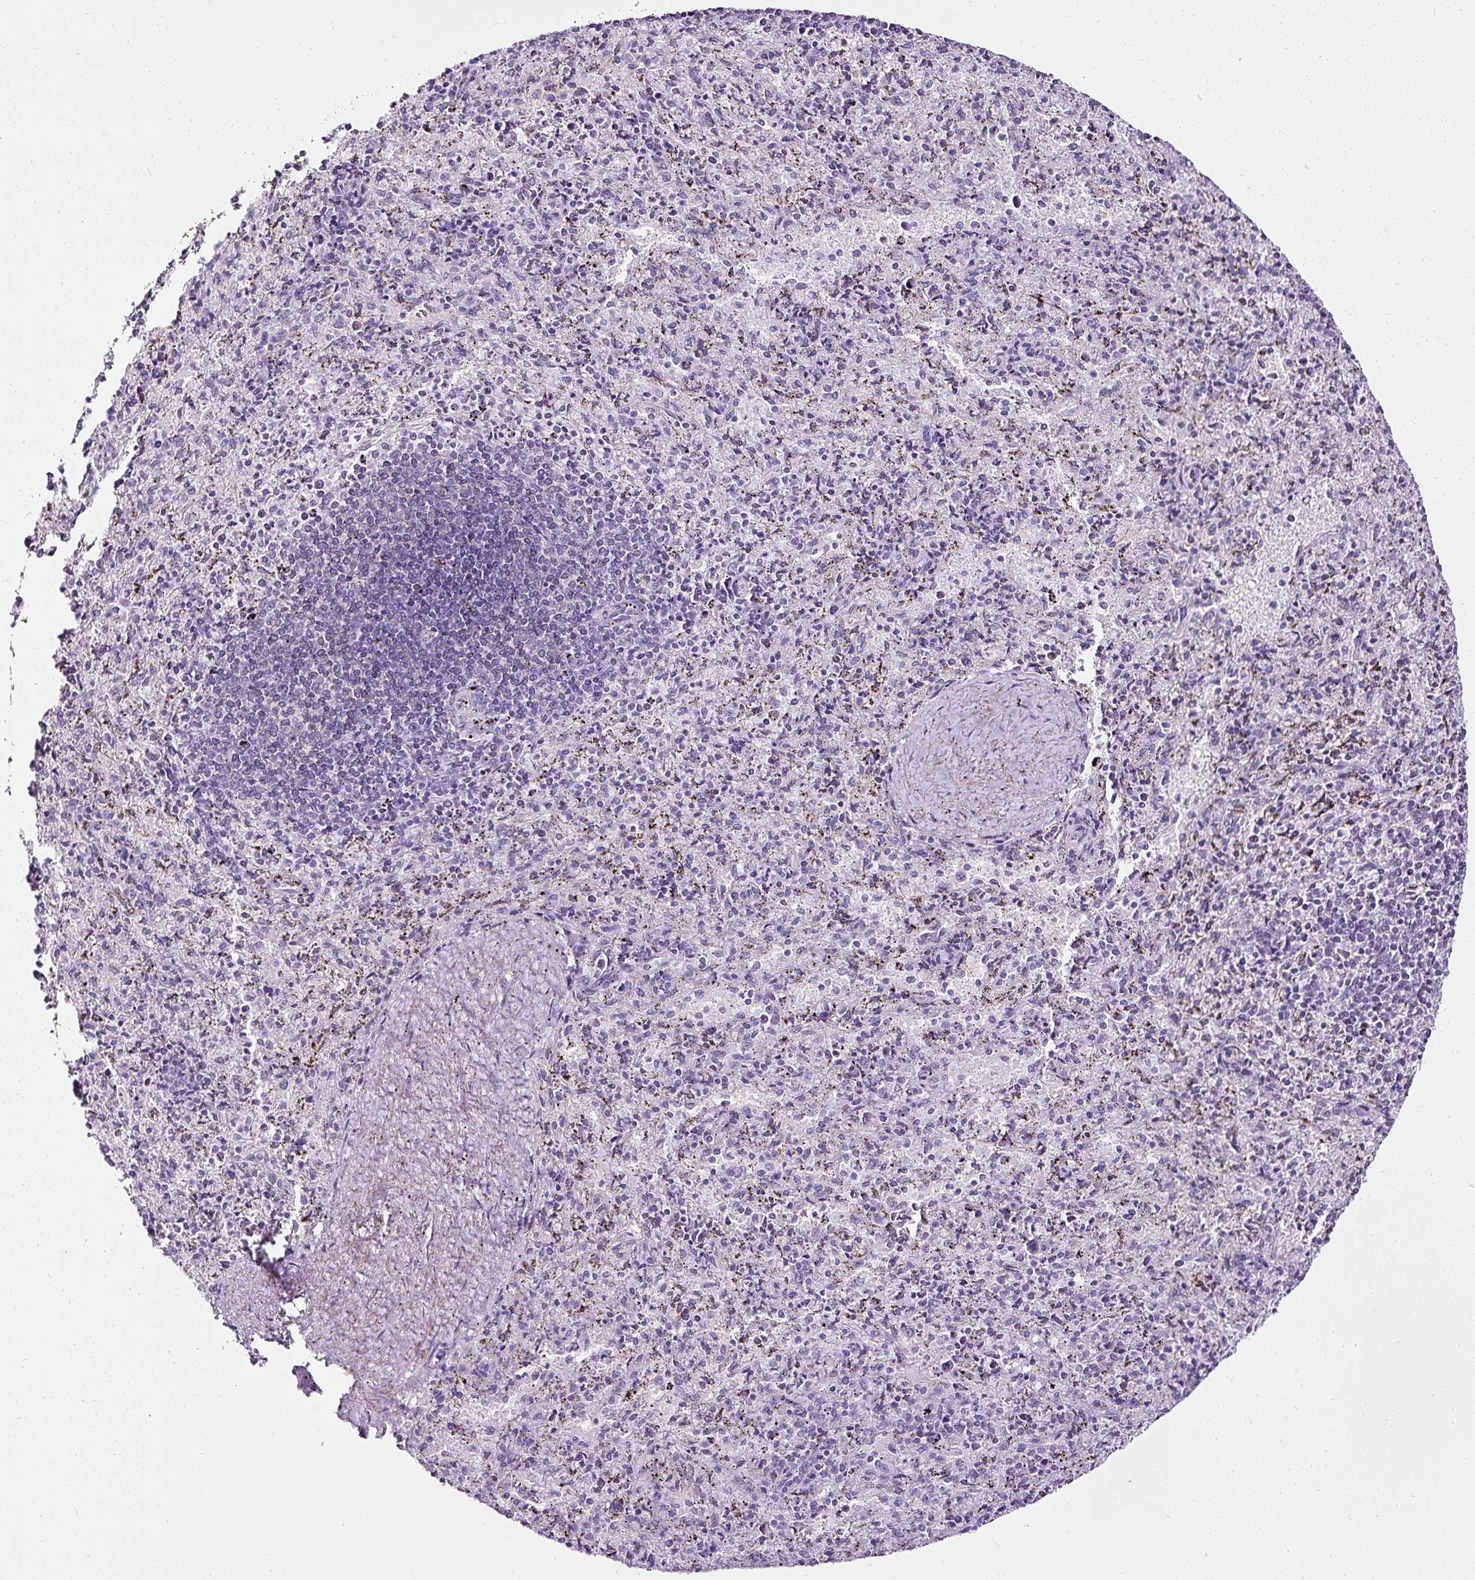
{"staining": {"intensity": "negative", "quantity": "none", "location": "none"}, "tissue": "spleen", "cell_type": "Cells in red pulp", "image_type": "normal", "snomed": [{"axis": "morphology", "description": "Normal tissue, NOS"}, {"axis": "topography", "description": "Spleen"}], "caption": "Immunohistochemistry (IHC) photomicrograph of unremarkable spleen stained for a protein (brown), which demonstrates no positivity in cells in red pulp.", "gene": "ATP2A1", "patient": {"sex": "male", "age": 57}}